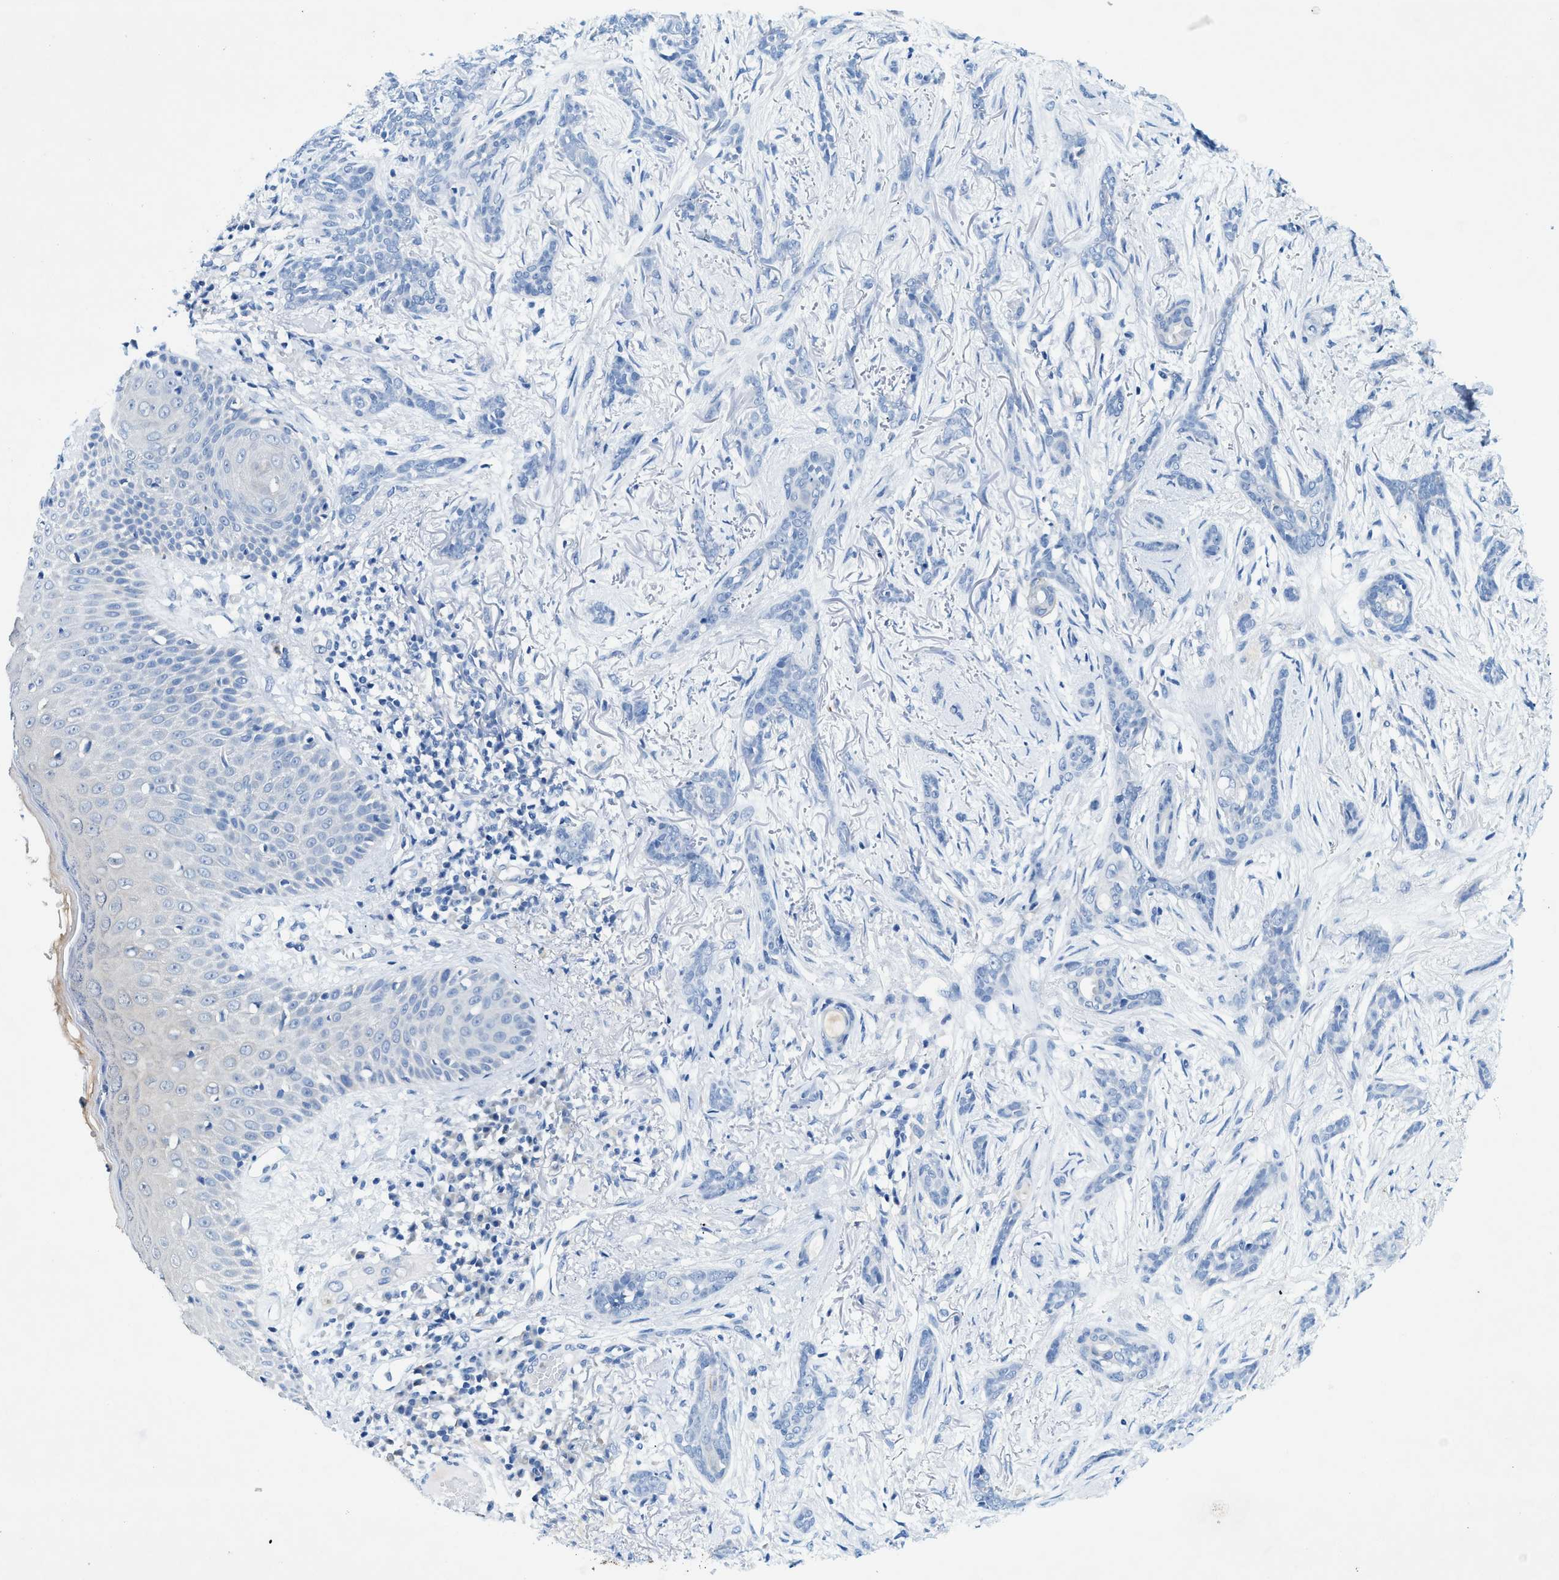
{"staining": {"intensity": "negative", "quantity": "none", "location": "none"}, "tissue": "skin cancer", "cell_type": "Tumor cells", "image_type": "cancer", "snomed": [{"axis": "morphology", "description": "Basal cell carcinoma"}, {"axis": "morphology", "description": "Adnexal tumor, benign"}, {"axis": "topography", "description": "Skin"}], "caption": "The immunohistochemistry histopathology image has no significant expression in tumor cells of skin cancer (benign adnexal tumor) tissue.", "gene": "ZDHHC13", "patient": {"sex": "female", "age": 42}}